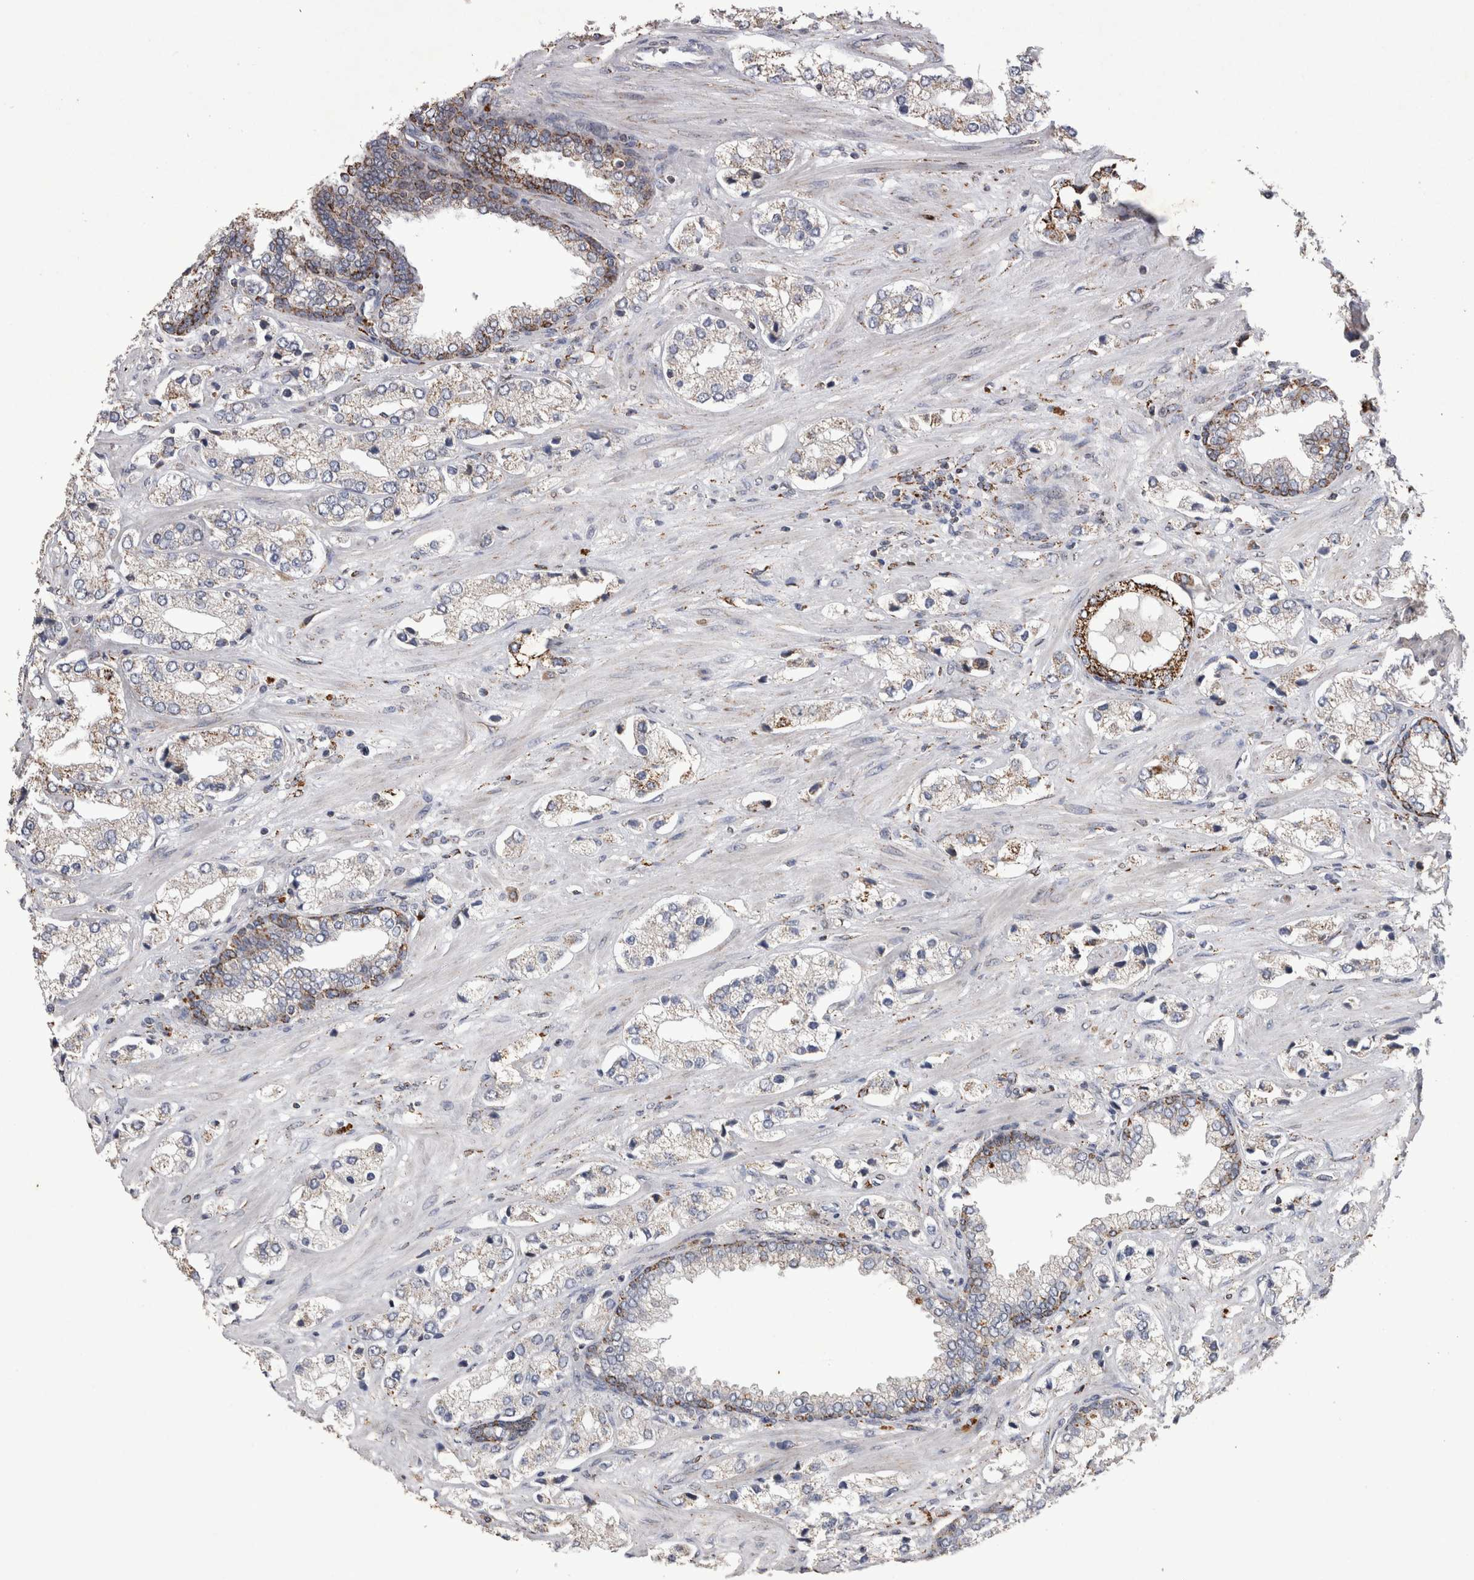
{"staining": {"intensity": "negative", "quantity": "none", "location": "none"}, "tissue": "prostate cancer", "cell_type": "Tumor cells", "image_type": "cancer", "snomed": [{"axis": "morphology", "description": "Adenocarcinoma, High grade"}, {"axis": "topography", "description": "Prostate"}], "caption": "High power microscopy micrograph of an IHC image of prostate cancer, revealing no significant positivity in tumor cells. Brightfield microscopy of immunohistochemistry (IHC) stained with DAB (brown) and hematoxylin (blue), captured at high magnification.", "gene": "DKK3", "patient": {"sex": "male", "age": 66}}